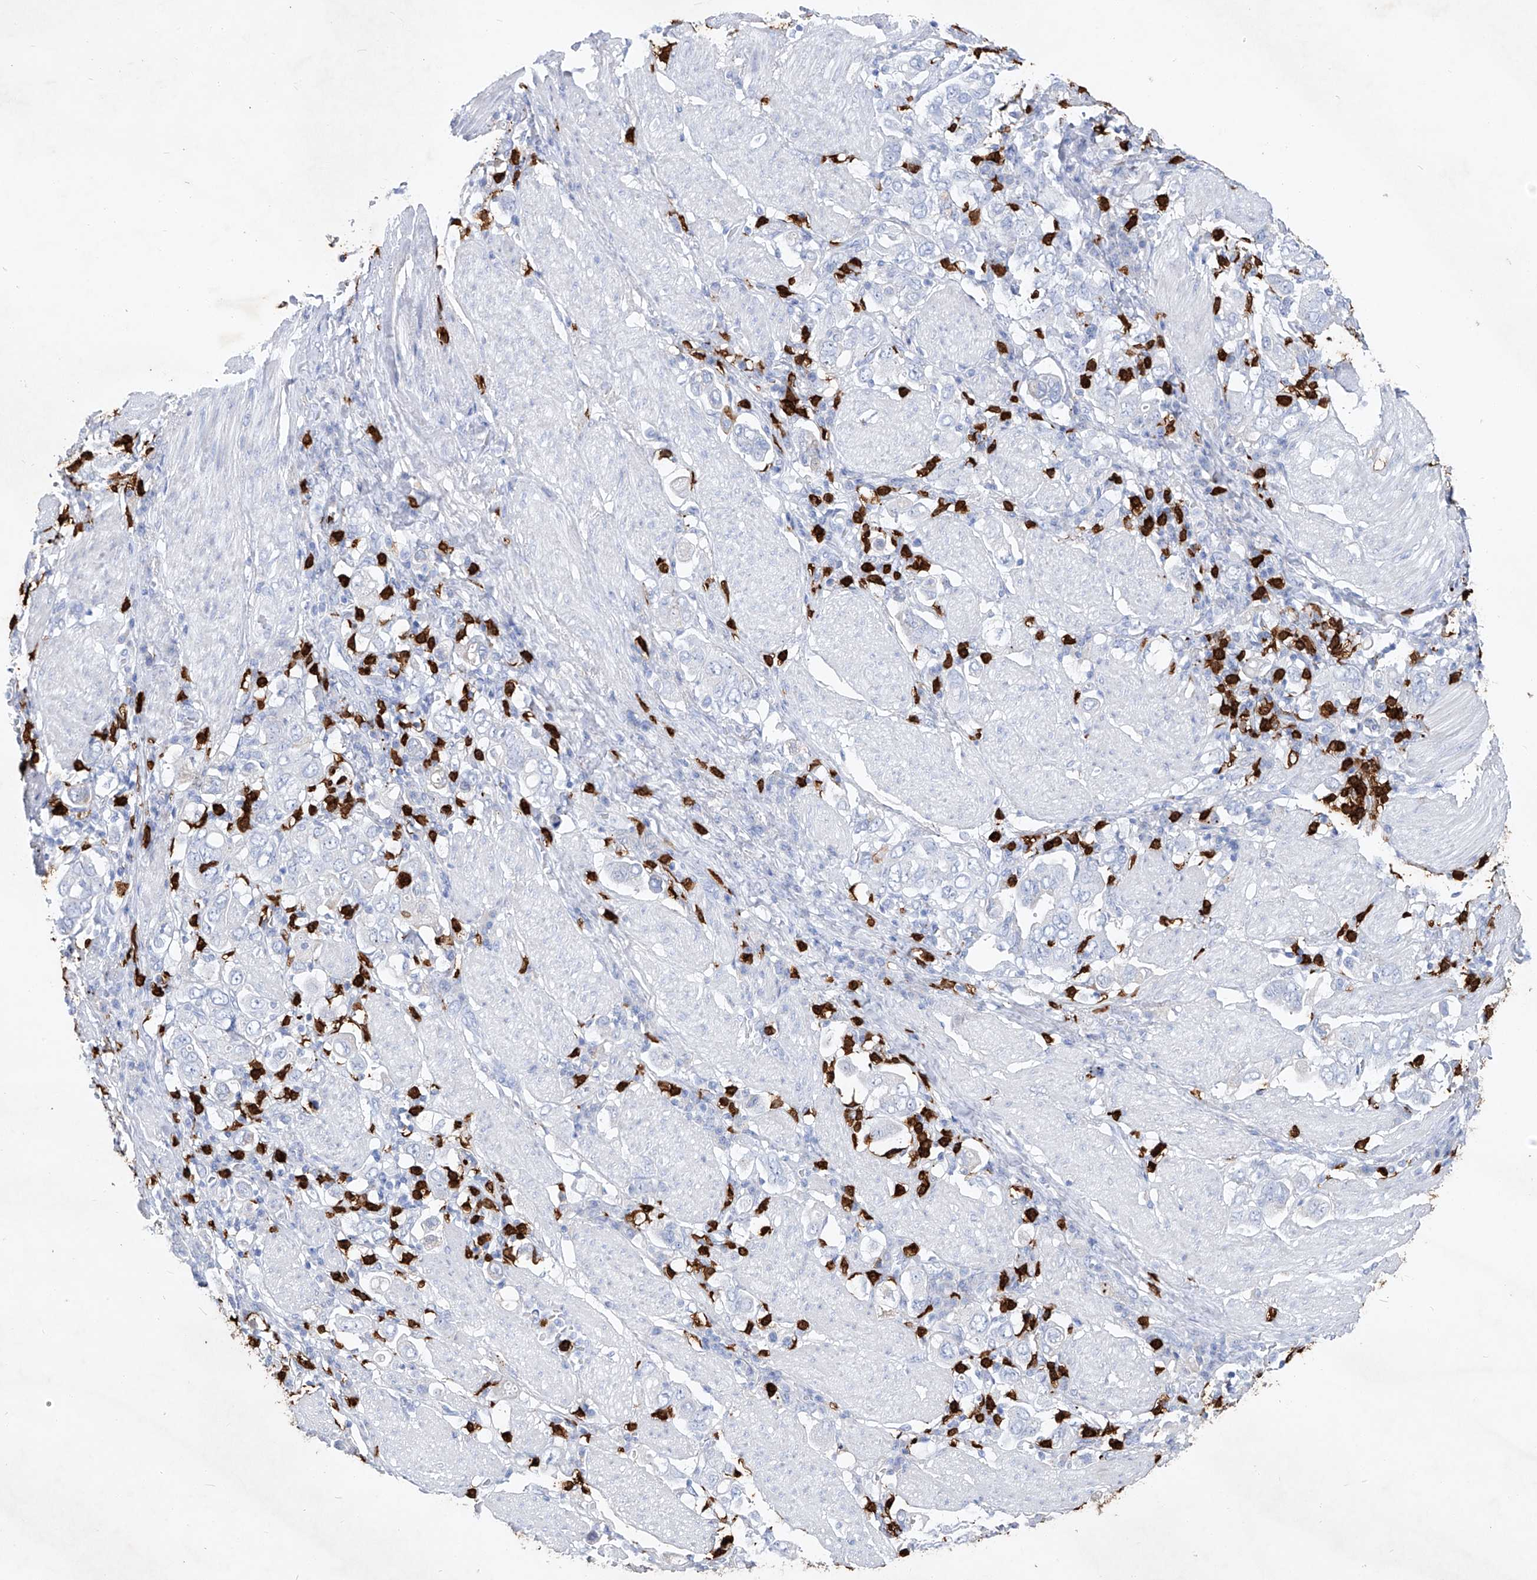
{"staining": {"intensity": "negative", "quantity": "none", "location": "none"}, "tissue": "stomach cancer", "cell_type": "Tumor cells", "image_type": "cancer", "snomed": [{"axis": "morphology", "description": "Adenocarcinoma, NOS"}, {"axis": "topography", "description": "Stomach, upper"}], "caption": "IHC histopathology image of human adenocarcinoma (stomach) stained for a protein (brown), which reveals no expression in tumor cells.", "gene": "FRS3", "patient": {"sex": "male", "age": 62}}